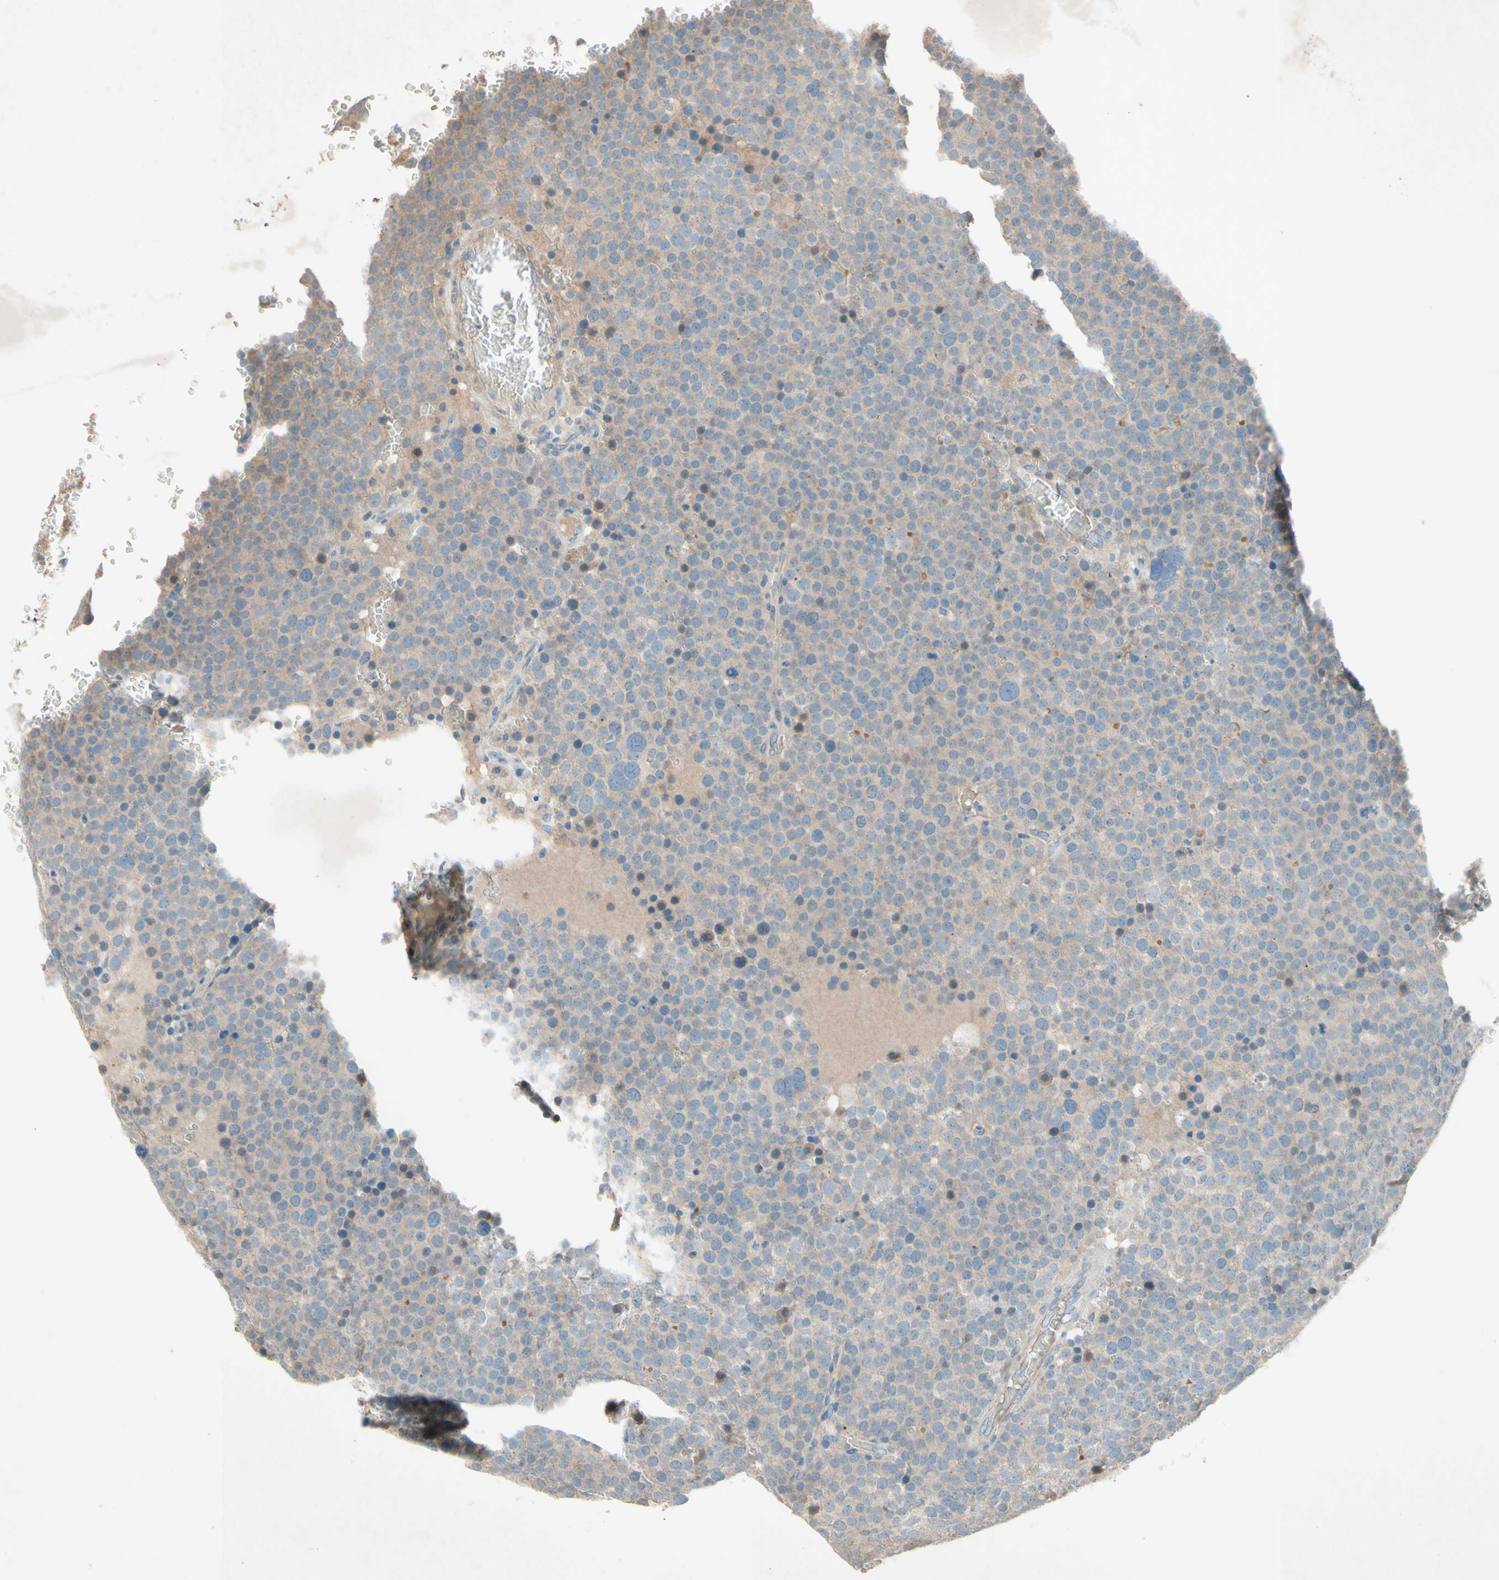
{"staining": {"intensity": "negative", "quantity": "none", "location": "none"}, "tissue": "testis cancer", "cell_type": "Tumor cells", "image_type": "cancer", "snomed": [{"axis": "morphology", "description": "Seminoma, NOS"}, {"axis": "topography", "description": "Testis"}], "caption": "This is a histopathology image of immunohistochemistry staining of testis seminoma, which shows no positivity in tumor cells. The staining is performed using DAB (3,3'-diaminobenzidine) brown chromogen with nuclei counter-stained in using hematoxylin.", "gene": "IL2", "patient": {"sex": "male", "age": 71}}